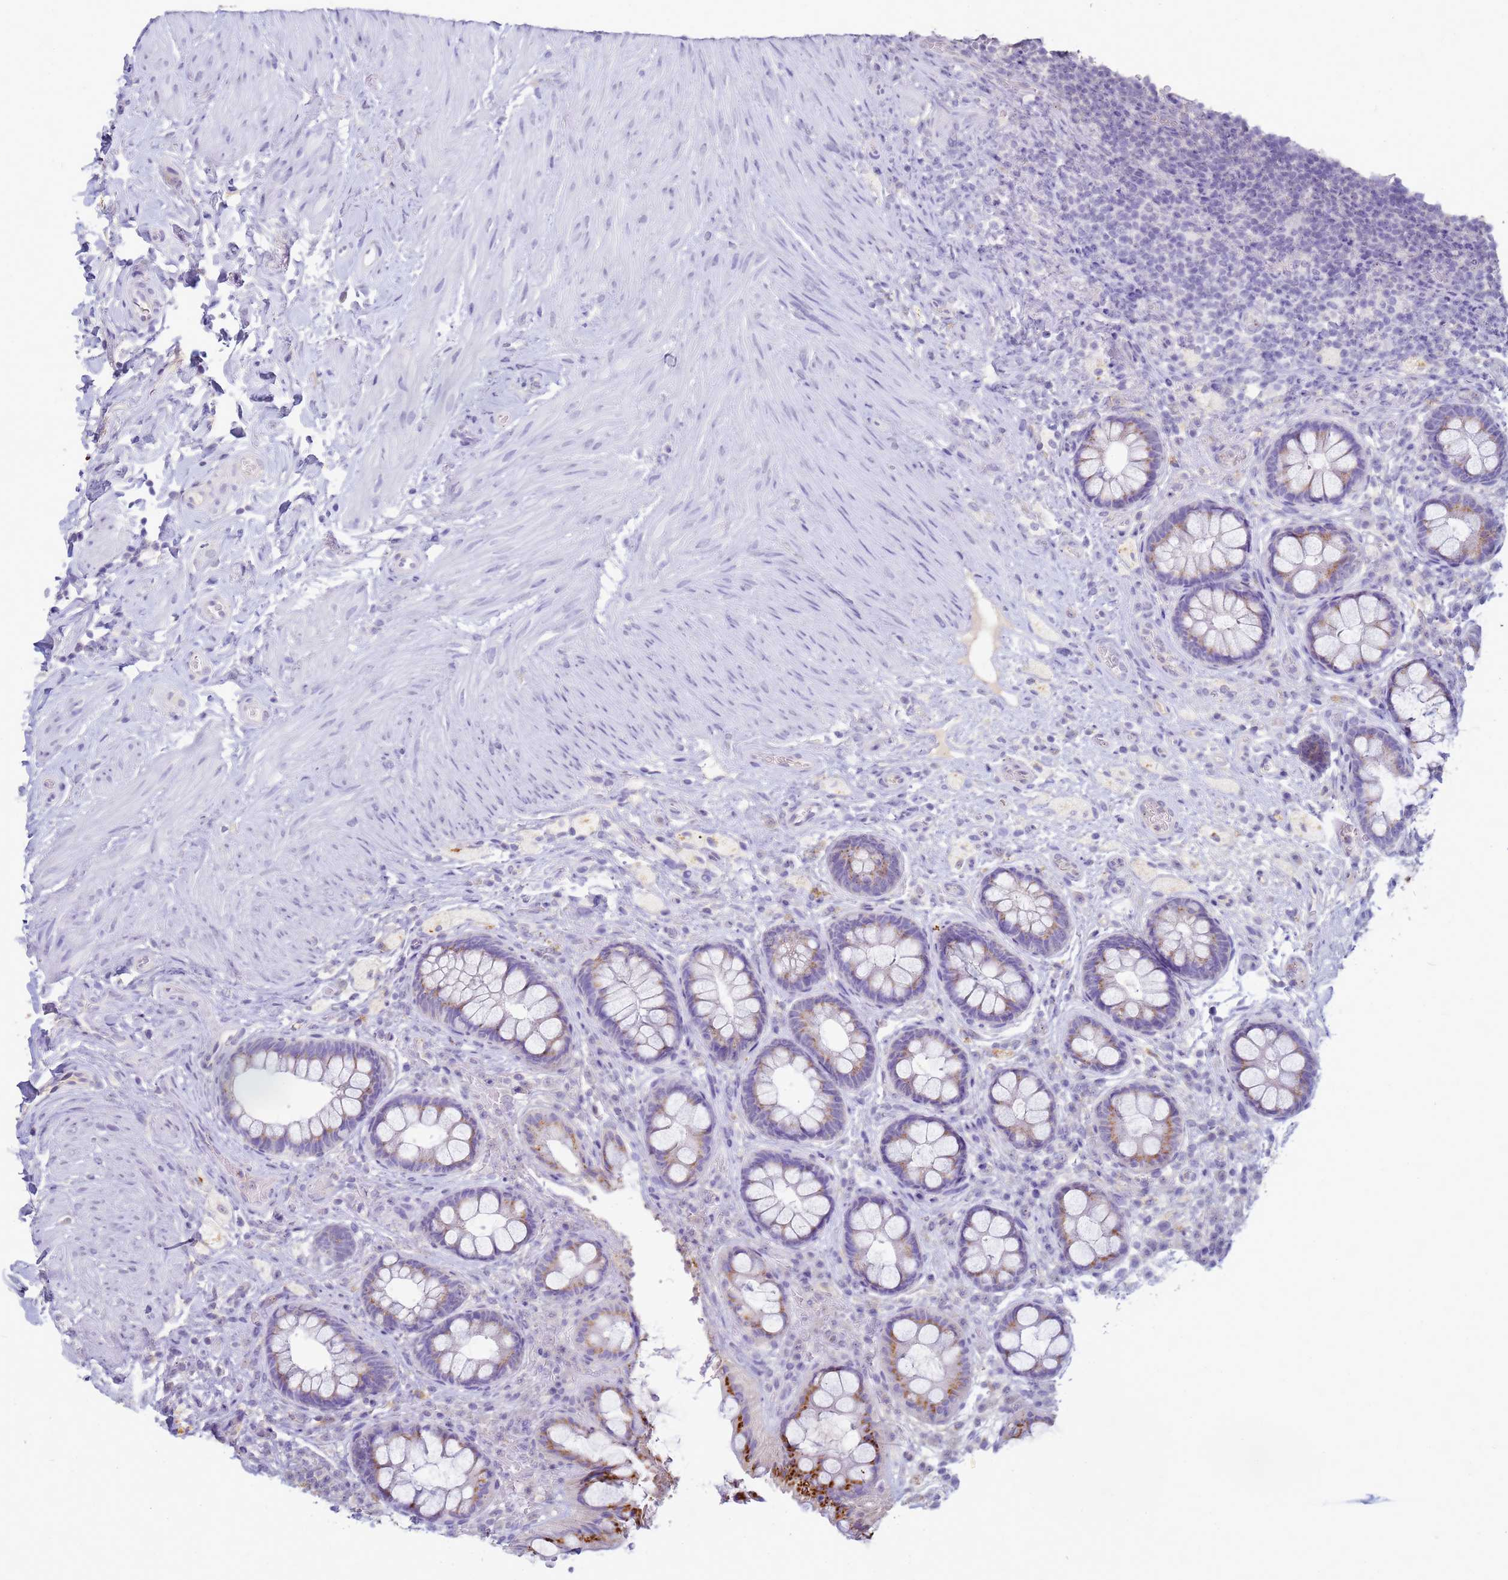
{"staining": {"intensity": "moderate", "quantity": "25%-75%", "location": "cytoplasmic/membranous"}, "tissue": "rectum", "cell_type": "Glandular cells", "image_type": "normal", "snomed": [{"axis": "morphology", "description": "Normal tissue, NOS"}, {"axis": "topography", "description": "Rectum"}, {"axis": "topography", "description": "Peripheral nerve tissue"}], "caption": "Moderate cytoplasmic/membranous staining for a protein is seen in about 25%-75% of glandular cells of benign rectum using IHC.", "gene": "B3GNT8", "patient": {"sex": "female", "age": 69}}